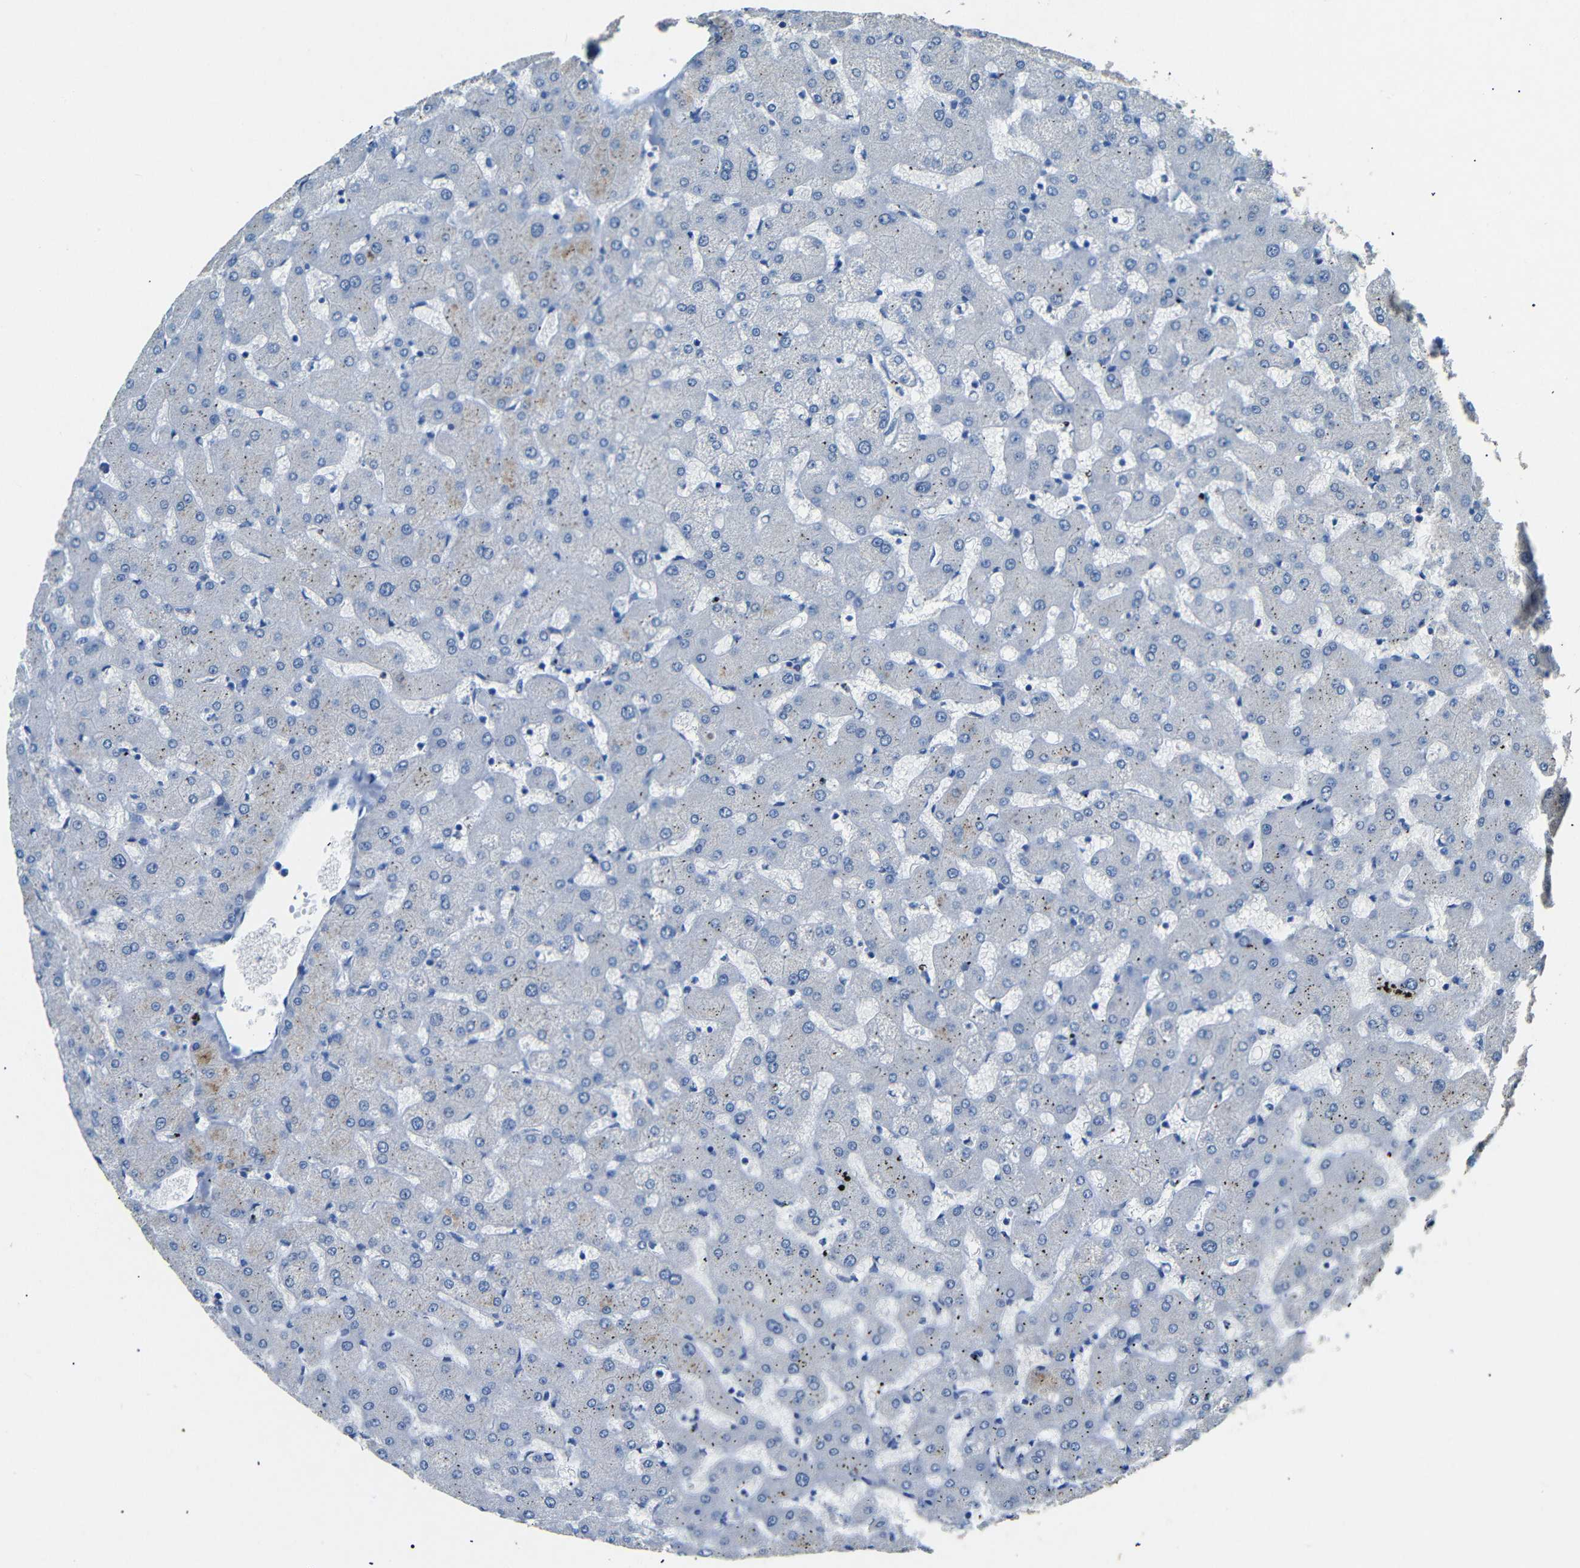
{"staining": {"intensity": "negative", "quantity": "none", "location": "none"}, "tissue": "liver", "cell_type": "Cholangiocytes", "image_type": "normal", "snomed": [{"axis": "morphology", "description": "Normal tissue, NOS"}, {"axis": "topography", "description": "Liver"}], "caption": "An IHC histopathology image of normal liver is shown. There is no staining in cholangiocytes of liver. (Brightfield microscopy of DAB (3,3'-diaminobenzidine) immunohistochemistry at high magnification).", "gene": "INCENP", "patient": {"sex": "female", "age": 63}}